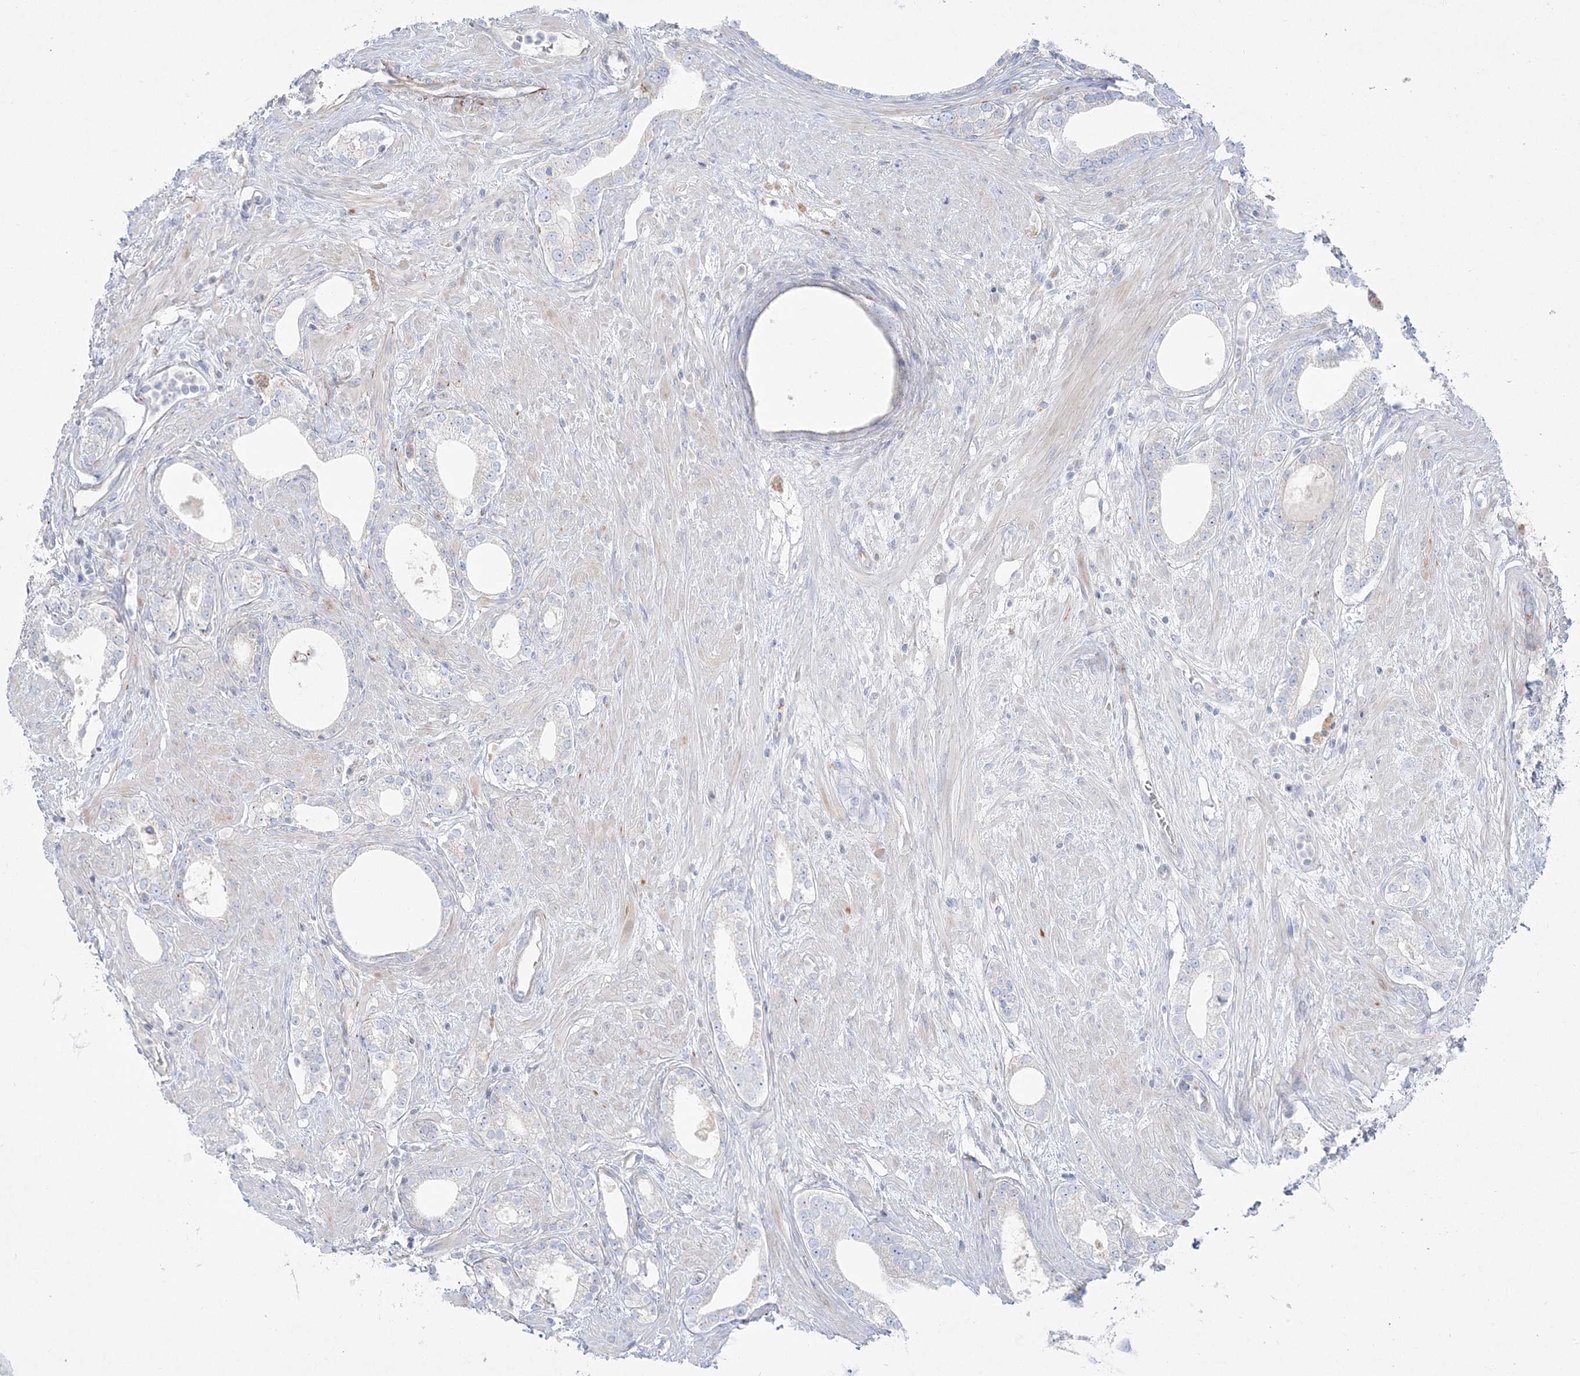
{"staining": {"intensity": "negative", "quantity": "none", "location": "none"}, "tissue": "prostate cancer", "cell_type": "Tumor cells", "image_type": "cancer", "snomed": [{"axis": "morphology", "description": "Adenocarcinoma, High grade"}, {"axis": "topography", "description": "Prostate"}], "caption": "Immunohistochemical staining of prostate cancer (adenocarcinoma (high-grade)) exhibits no significant positivity in tumor cells.", "gene": "GPAT2", "patient": {"sex": "male", "age": 63}}